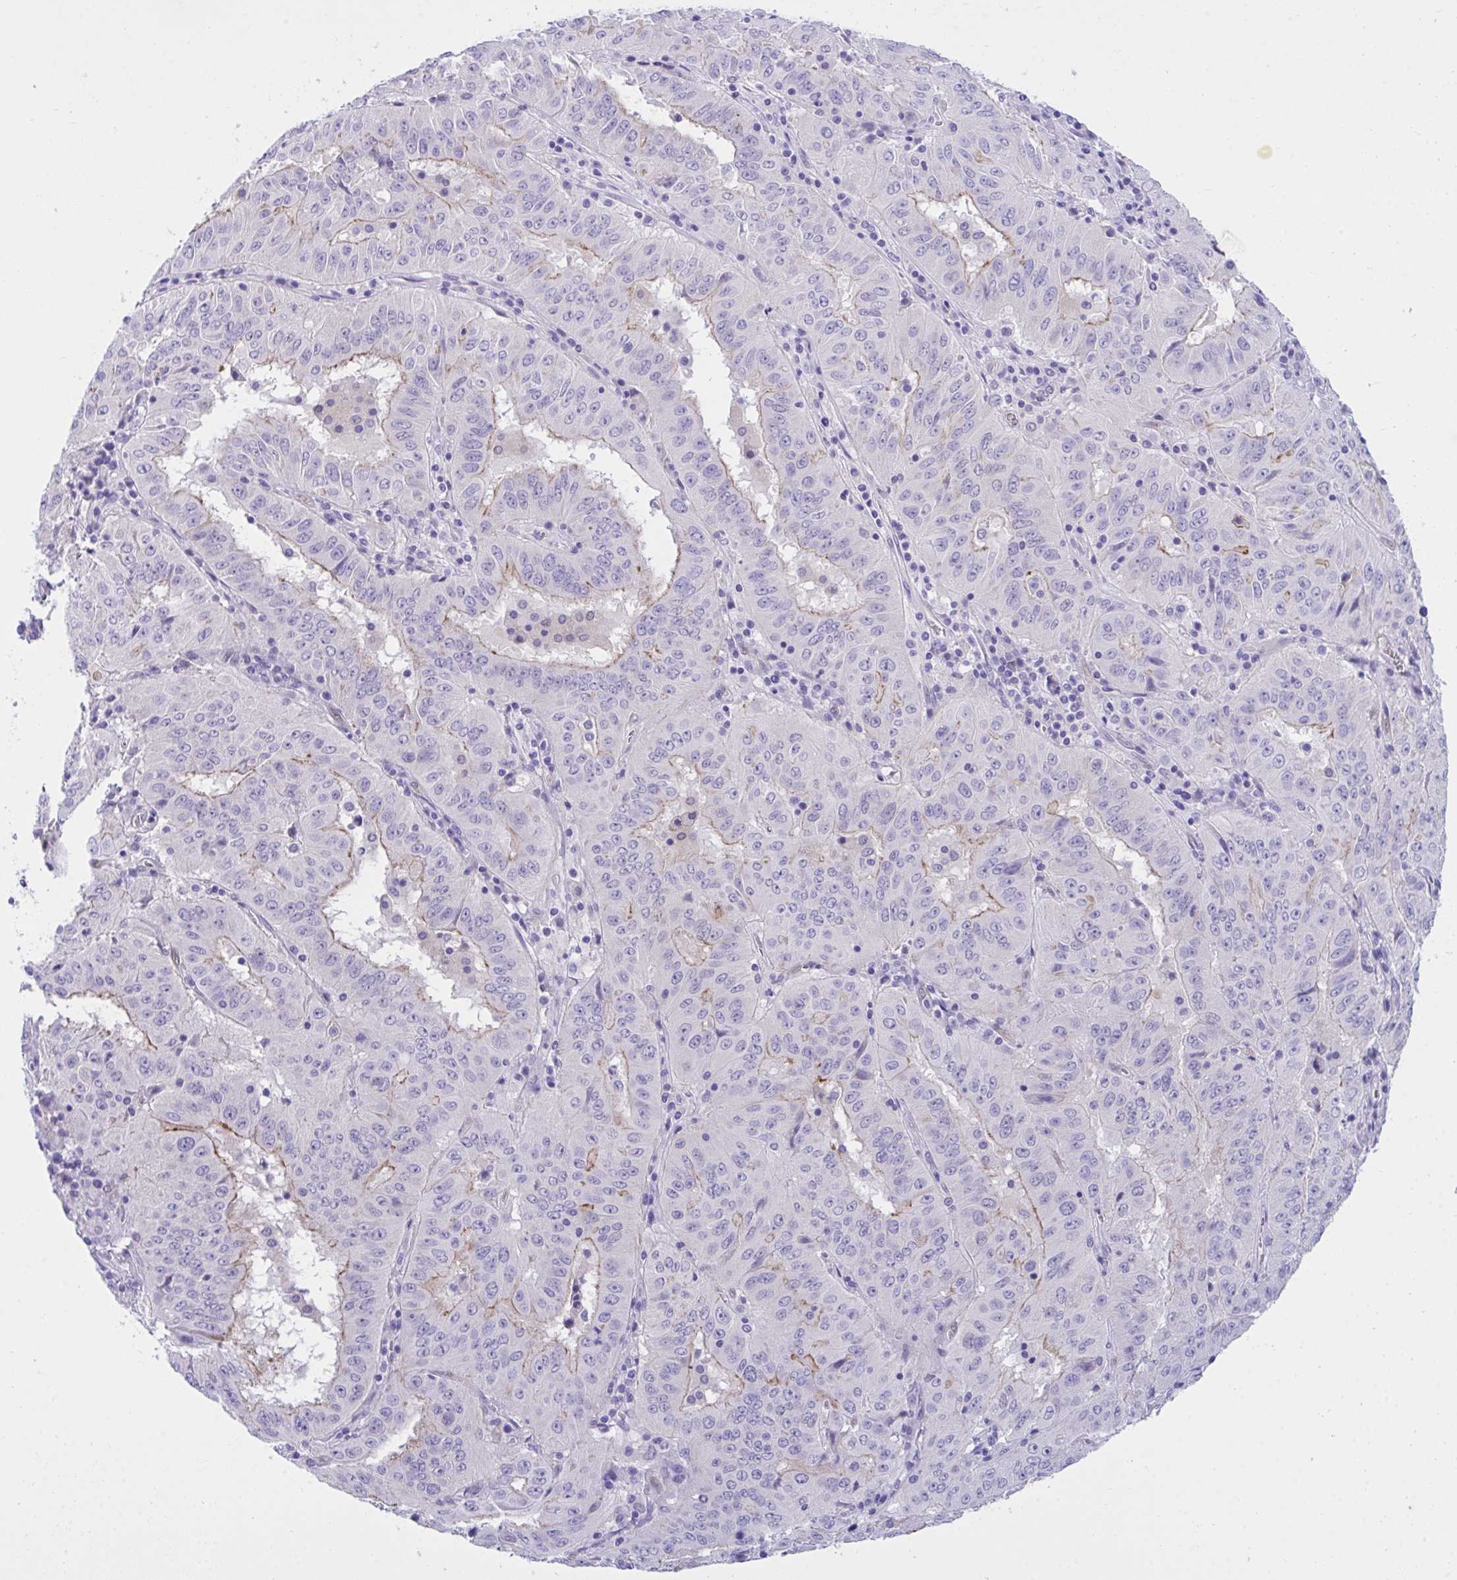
{"staining": {"intensity": "moderate", "quantity": "<25%", "location": "cytoplasmic/membranous"}, "tissue": "pancreatic cancer", "cell_type": "Tumor cells", "image_type": "cancer", "snomed": [{"axis": "morphology", "description": "Adenocarcinoma, NOS"}, {"axis": "topography", "description": "Pancreas"}], "caption": "This histopathology image displays pancreatic cancer (adenocarcinoma) stained with immunohistochemistry (IHC) to label a protein in brown. The cytoplasmic/membranous of tumor cells show moderate positivity for the protein. Nuclei are counter-stained blue.", "gene": "PGM2L1", "patient": {"sex": "male", "age": 63}}